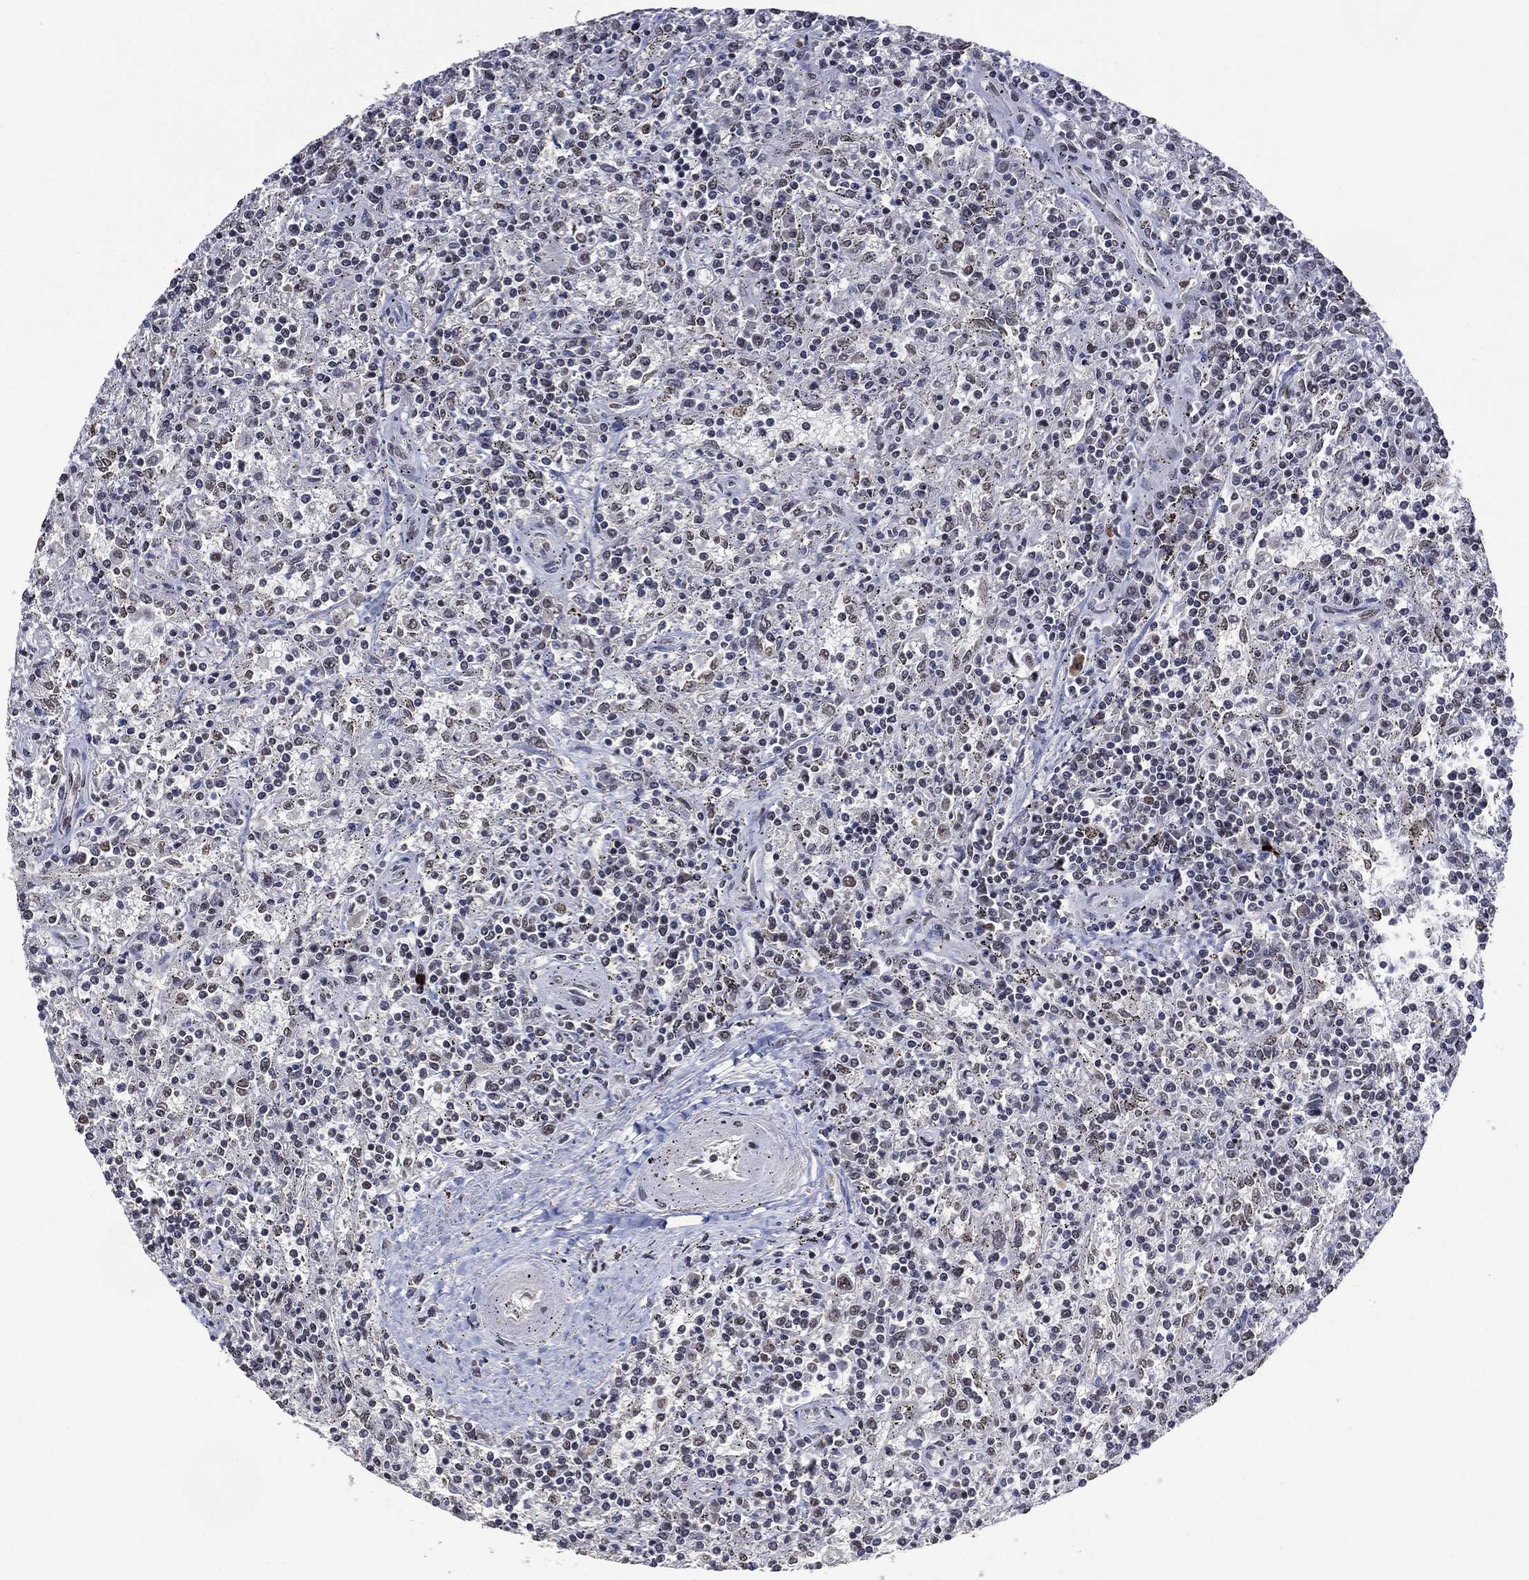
{"staining": {"intensity": "negative", "quantity": "none", "location": "none"}, "tissue": "lymphoma", "cell_type": "Tumor cells", "image_type": "cancer", "snomed": [{"axis": "morphology", "description": "Malignant lymphoma, non-Hodgkin's type, Low grade"}, {"axis": "topography", "description": "Spleen"}], "caption": "Immunohistochemistry micrograph of human malignant lymphoma, non-Hodgkin's type (low-grade) stained for a protein (brown), which exhibits no staining in tumor cells. (Brightfield microscopy of DAB immunohistochemistry (IHC) at high magnification).", "gene": "EHMT1", "patient": {"sex": "male", "age": 62}}